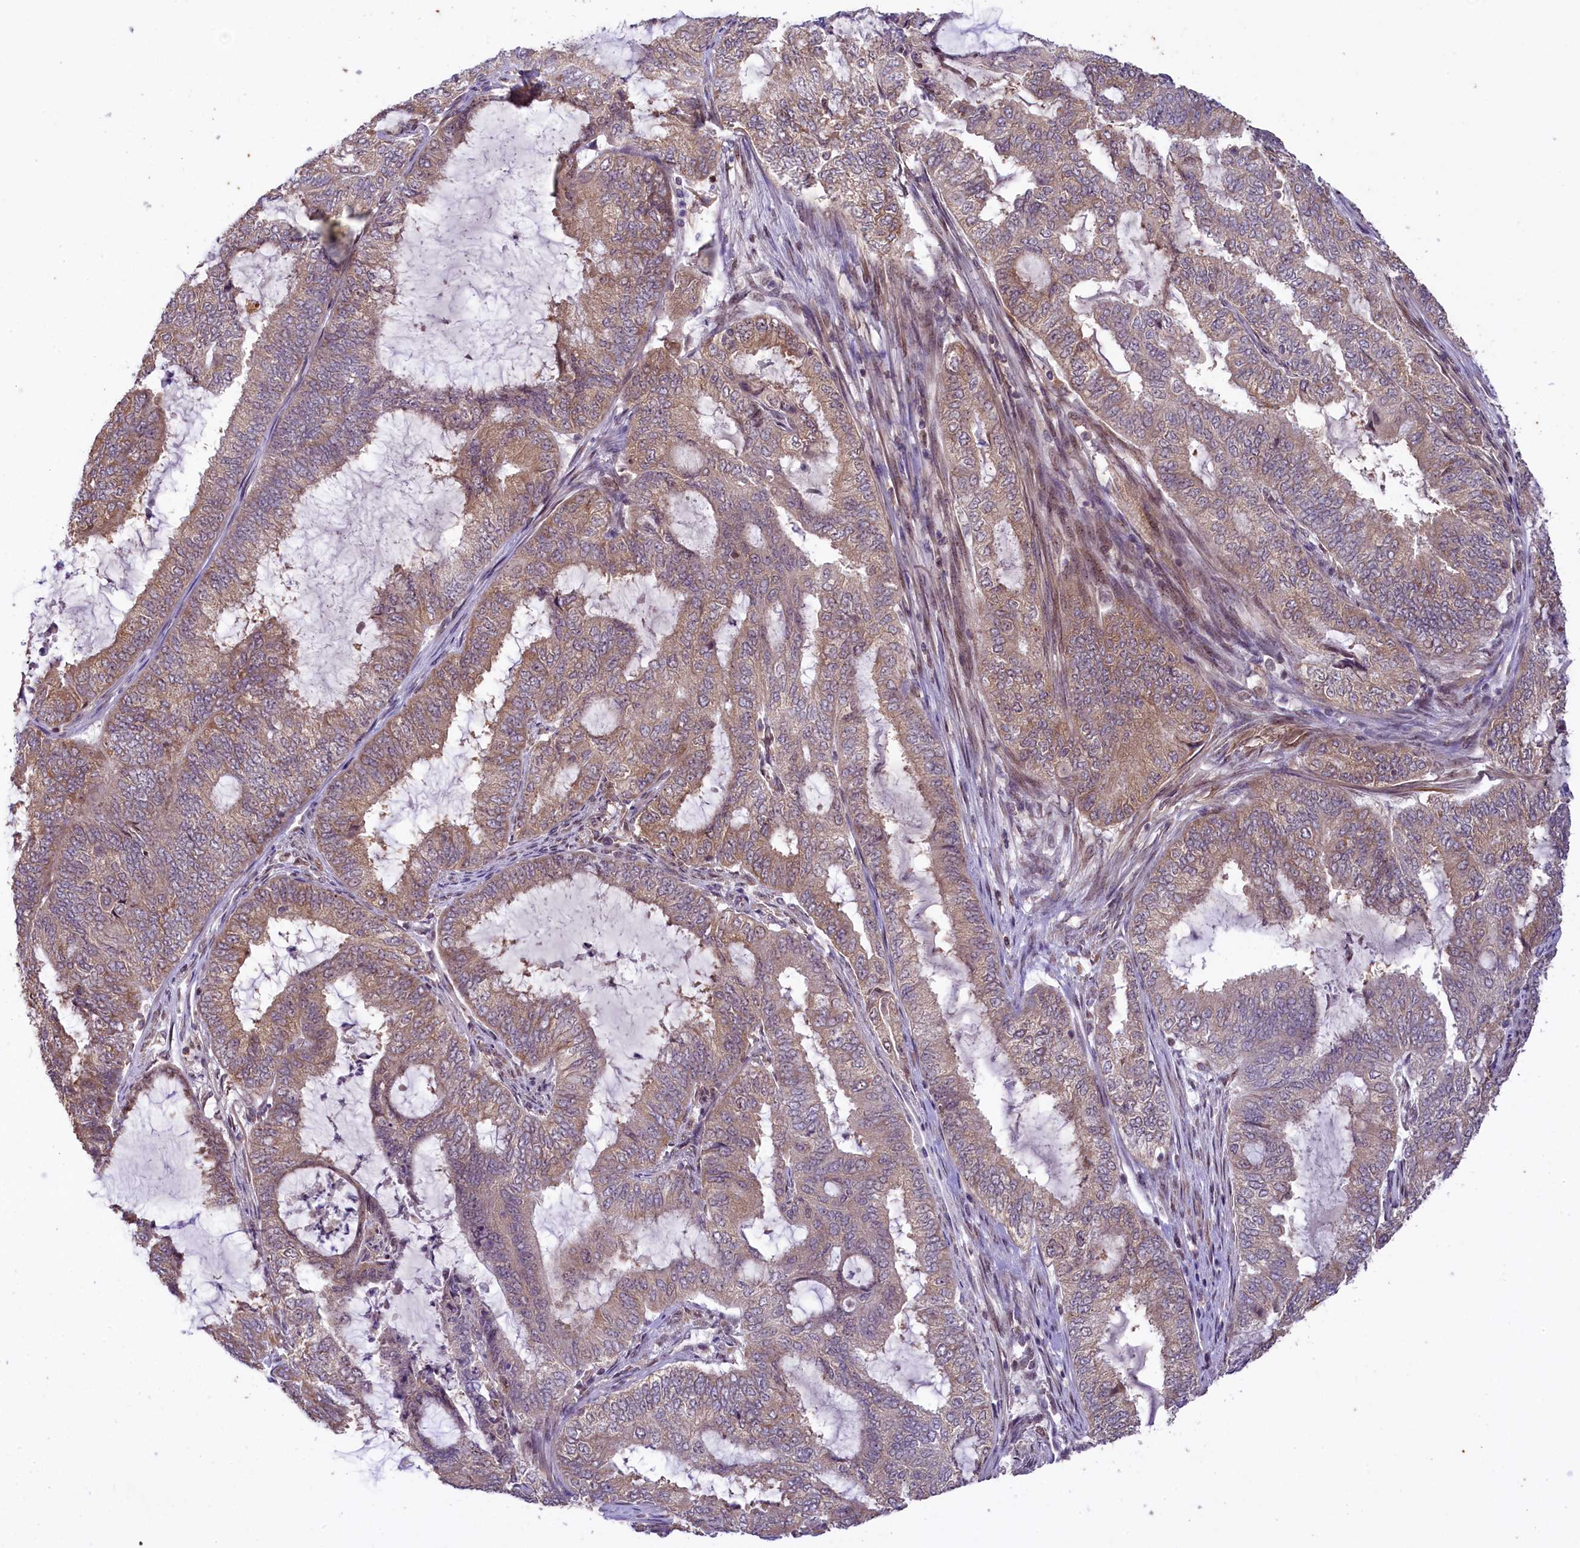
{"staining": {"intensity": "moderate", "quantity": "25%-75%", "location": "cytoplasmic/membranous"}, "tissue": "endometrial cancer", "cell_type": "Tumor cells", "image_type": "cancer", "snomed": [{"axis": "morphology", "description": "Adenocarcinoma, NOS"}, {"axis": "topography", "description": "Endometrium"}], "caption": "Immunohistochemistry of human endometrial adenocarcinoma displays medium levels of moderate cytoplasmic/membranous expression in about 25%-75% of tumor cells. (Brightfield microscopy of DAB IHC at high magnification).", "gene": "RBBP8", "patient": {"sex": "female", "age": 51}}